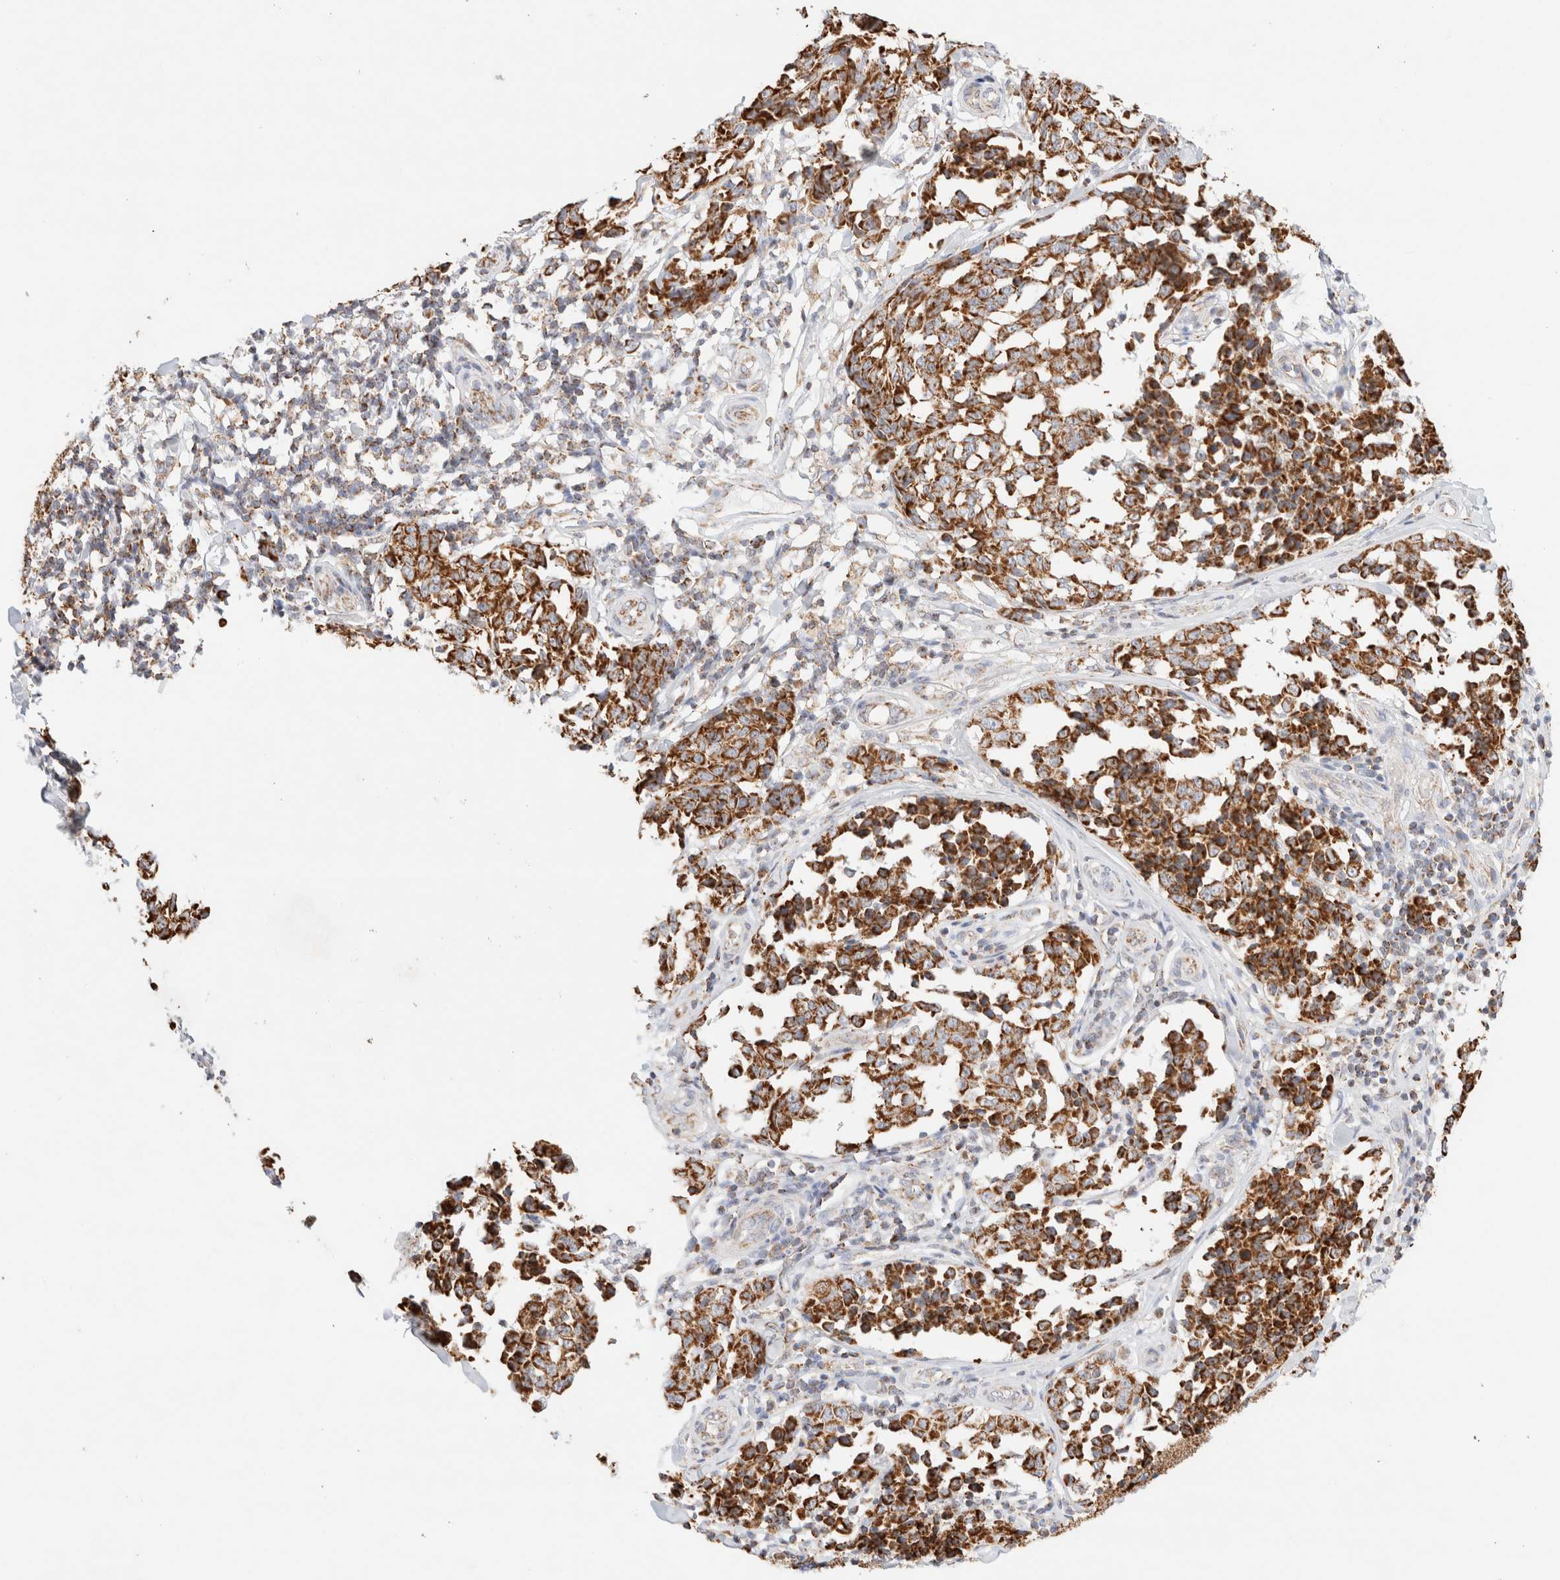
{"staining": {"intensity": "strong", "quantity": ">75%", "location": "cytoplasmic/membranous"}, "tissue": "melanoma", "cell_type": "Tumor cells", "image_type": "cancer", "snomed": [{"axis": "morphology", "description": "Malignant melanoma, NOS"}, {"axis": "topography", "description": "Skin"}], "caption": "Immunohistochemical staining of human melanoma displays high levels of strong cytoplasmic/membranous expression in about >75% of tumor cells. The staining was performed using DAB to visualize the protein expression in brown, while the nuclei were stained in blue with hematoxylin (Magnification: 20x).", "gene": "PHB2", "patient": {"sex": "female", "age": 64}}